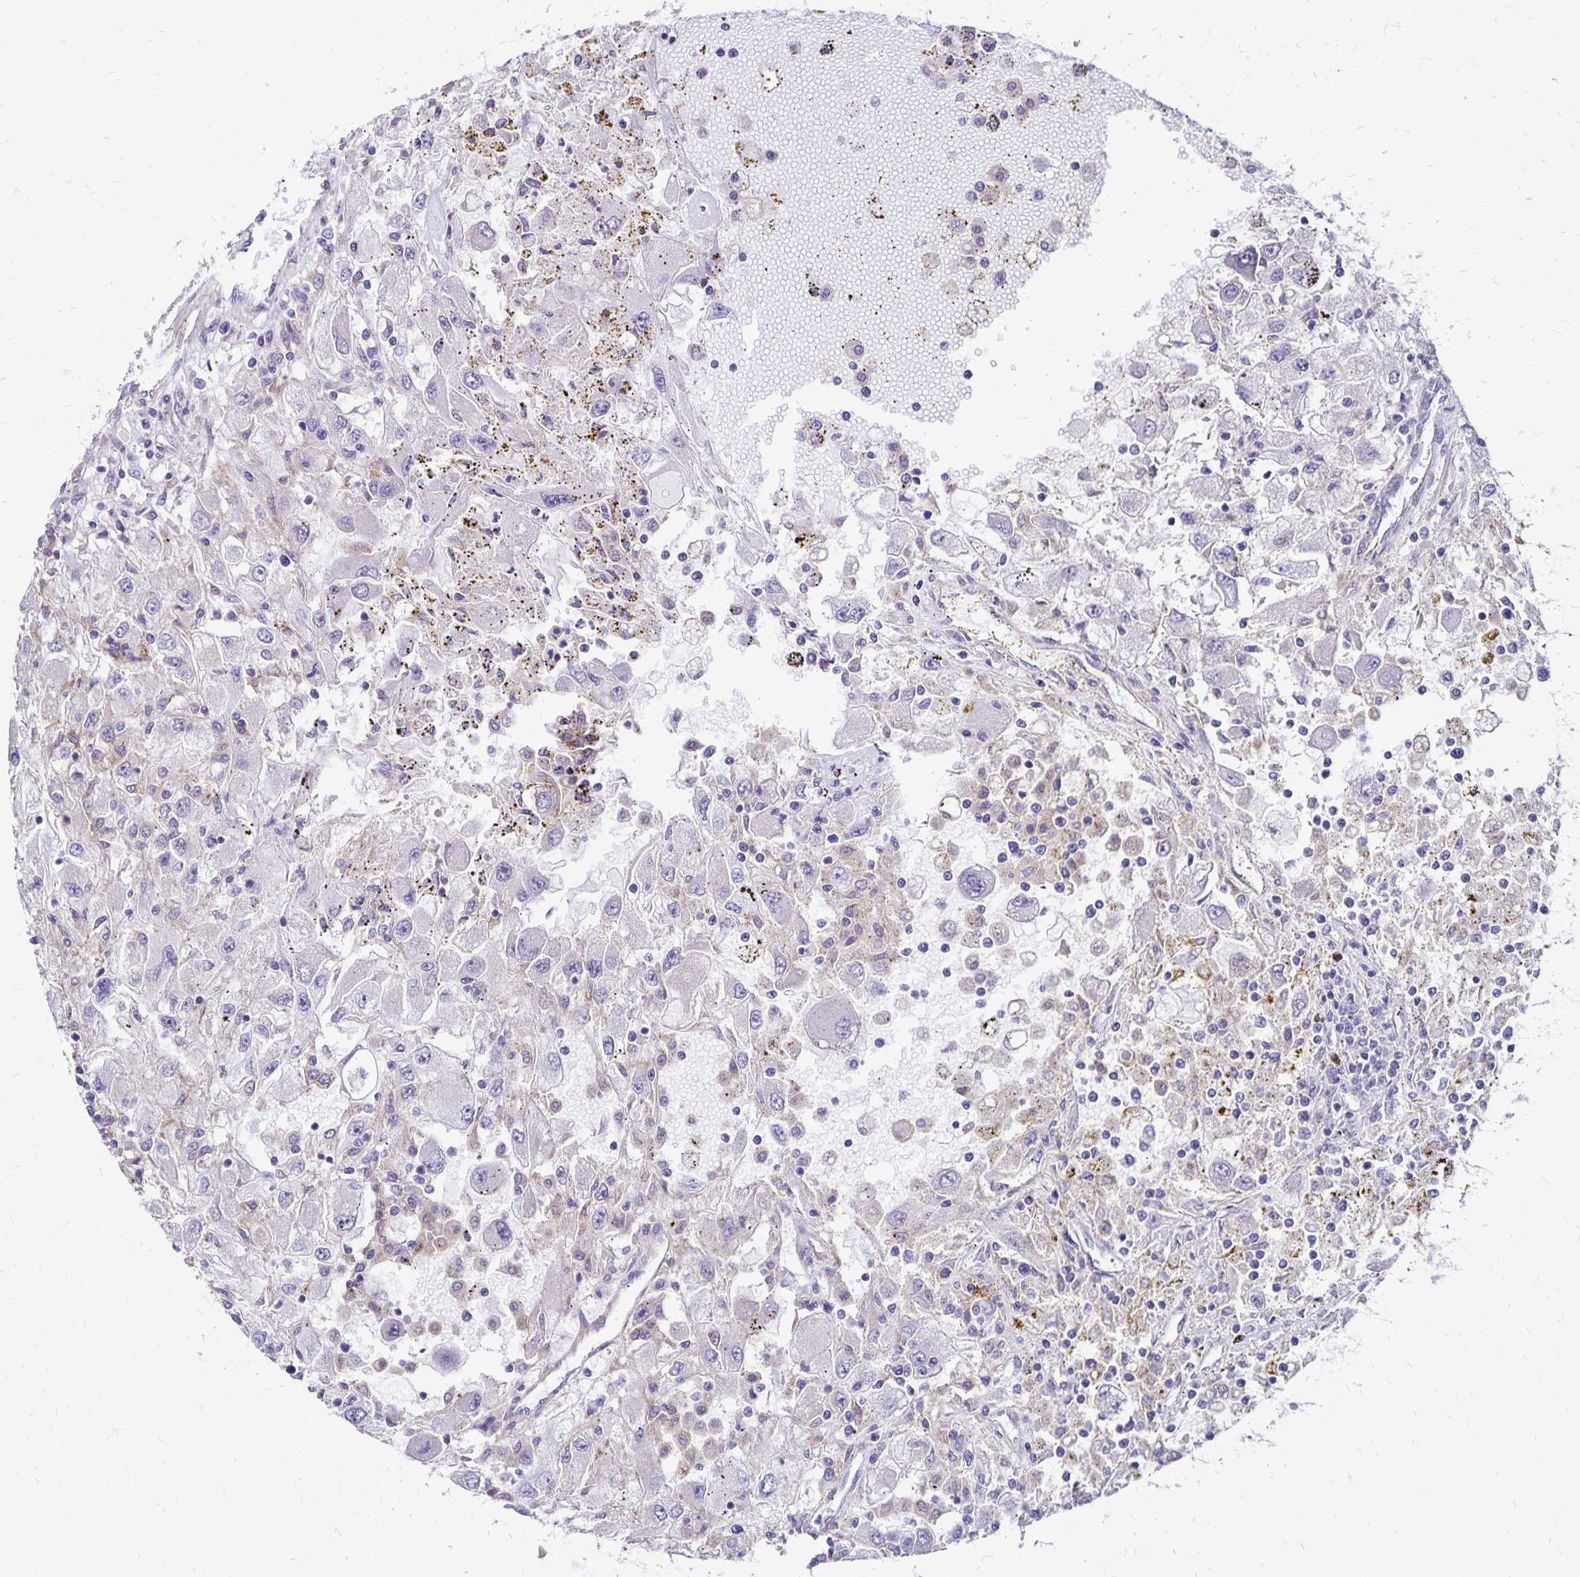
{"staining": {"intensity": "negative", "quantity": "none", "location": "none"}, "tissue": "renal cancer", "cell_type": "Tumor cells", "image_type": "cancer", "snomed": [{"axis": "morphology", "description": "Adenocarcinoma, NOS"}, {"axis": "topography", "description": "Kidney"}], "caption": "Renal adenocarcinoma stained for a protein using immunohistochemistry (IHC) shows no expression tumor cells.", "gene": "TNS3", "patient": {"sex": "female", "age": 67}}